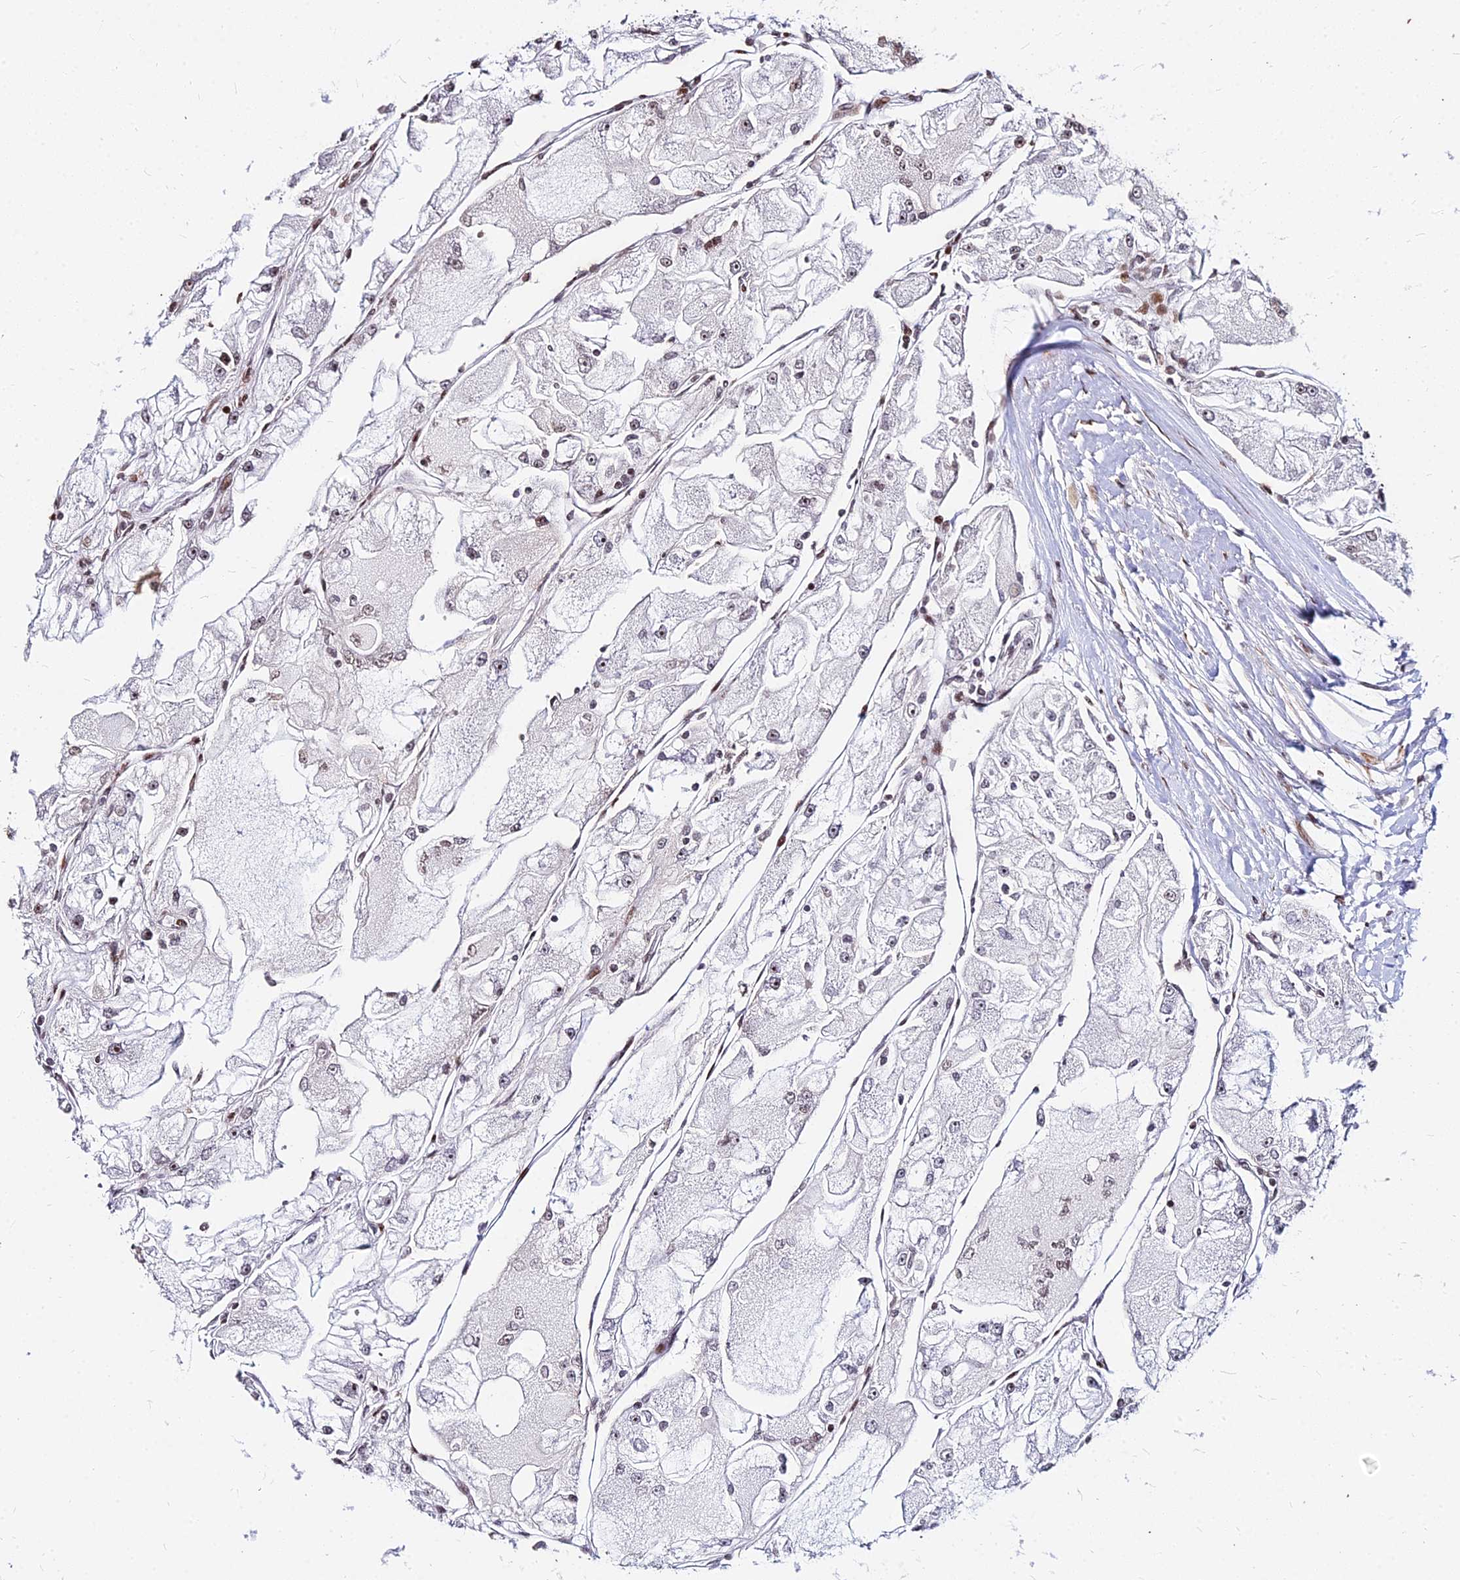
{"staining": {"intensity": "moderate", "quantity": "<25%", "location": "nuclear"}, "tissue": "renal cancer", "cell_type": "Tumor cells", "image_type": "cancer", "snomed": [{"axis": "morphology", "description": "Adenocarcinoma, NOS"}, {"axis": "topography", "description": "Kidney"}], "caption": "Brown immunohistochemical staining in human adenocarcinoma (renal) demonstrates moderate nuclear positivity in about <25% of tumor cells.", "gene": "NYAP2", "patient": {"sex": "female", "age": 72}}